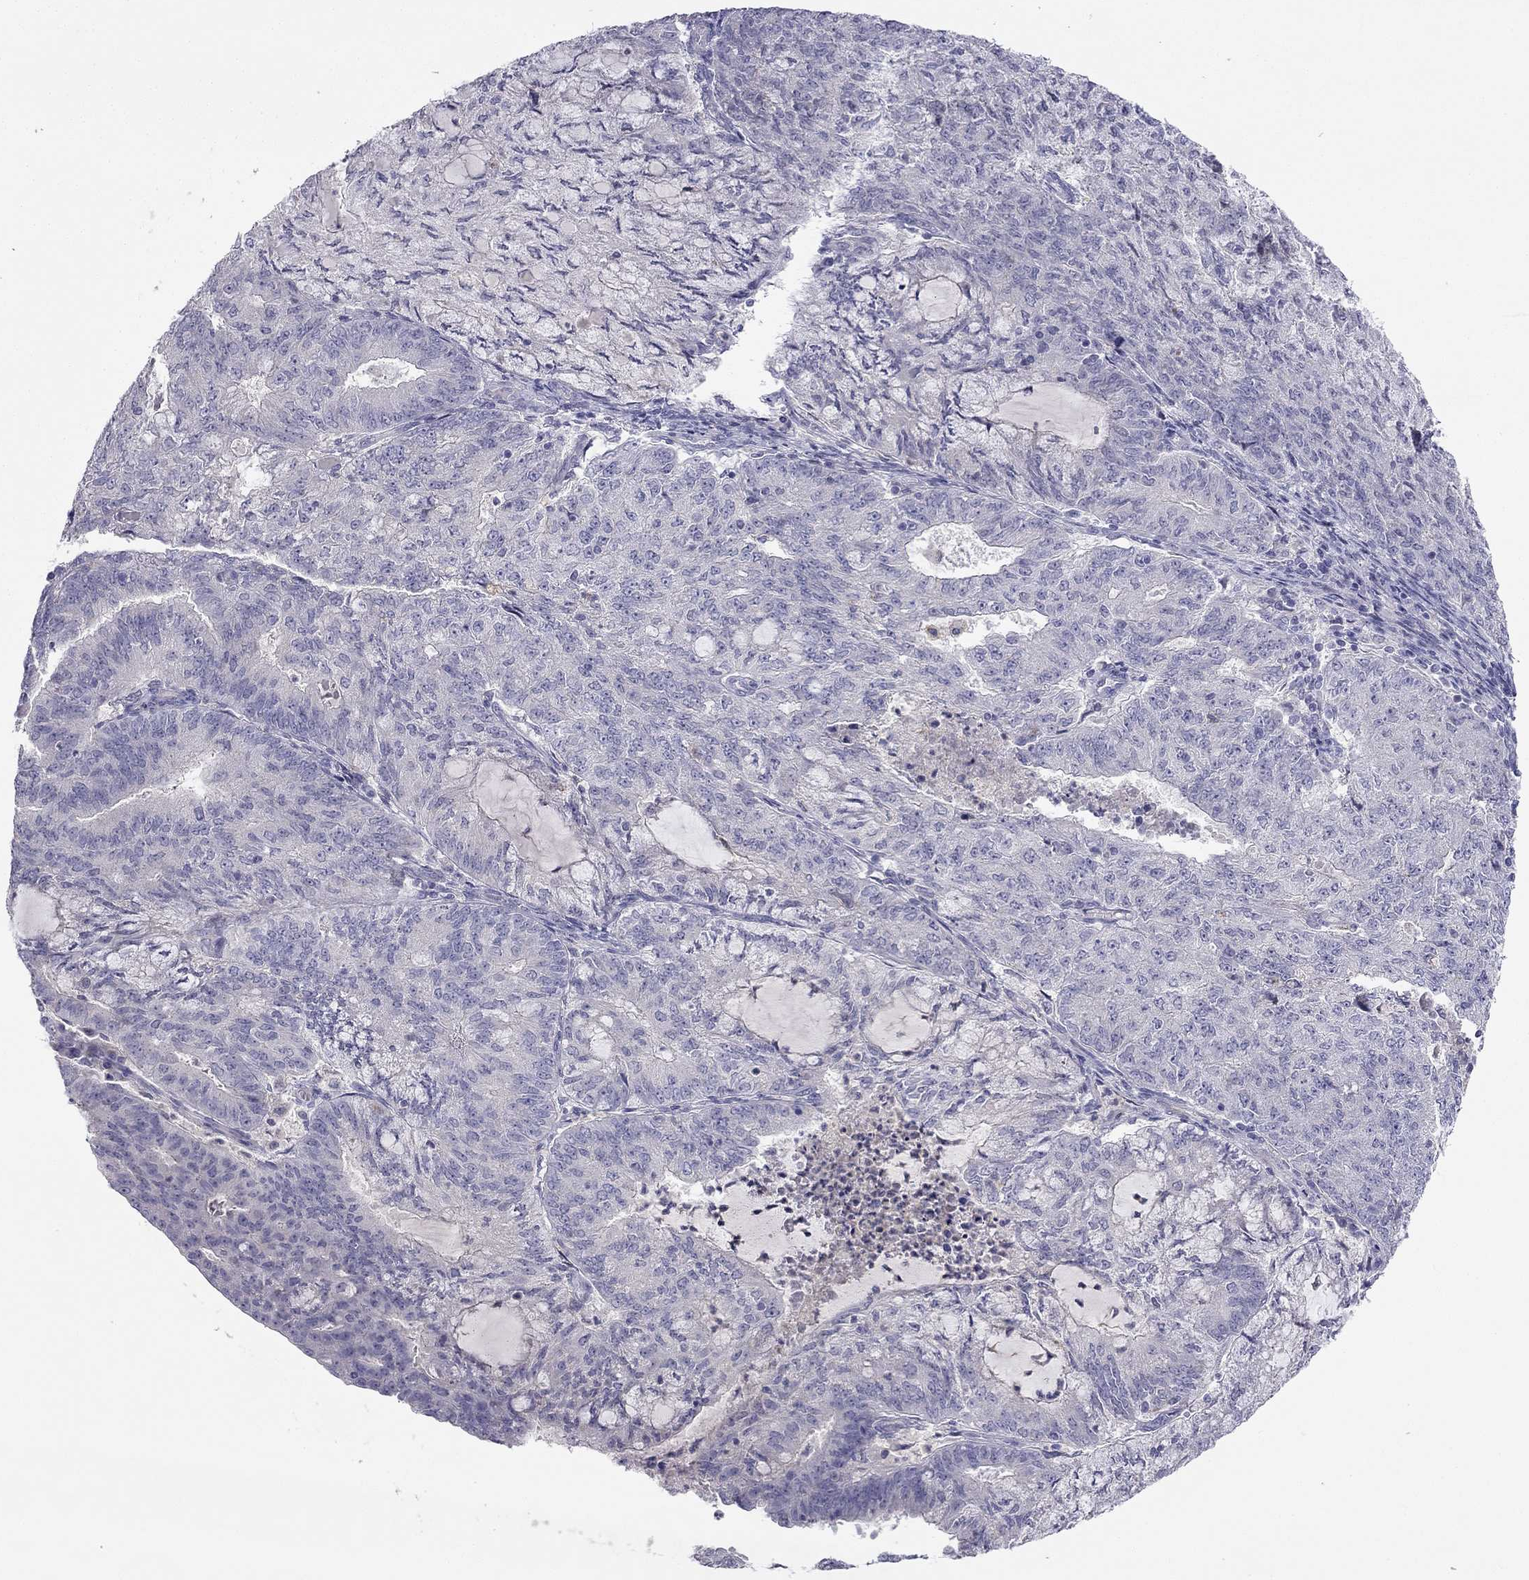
{"staining": {"intensity": "negative", "quantity": "none", "location": "none"}, "tissue": "endometrial cancer", "cell_type": "Tumor cells", "image_type": "cancer", "snomed": [{"axis": "morphology", "description": "Adenocarcinoma, NOS"}, {"axis": "topography", "description": "Endometrium"}], "caption": "Immunohistochemistry (IHC) histopathology image of neoplastic tissue: human endometrial cancer stained with DAB exhibits no significant protein expression in tumor cells.", "gene": "C16orf89", "patient": {"sex": "female", "age": 82}}